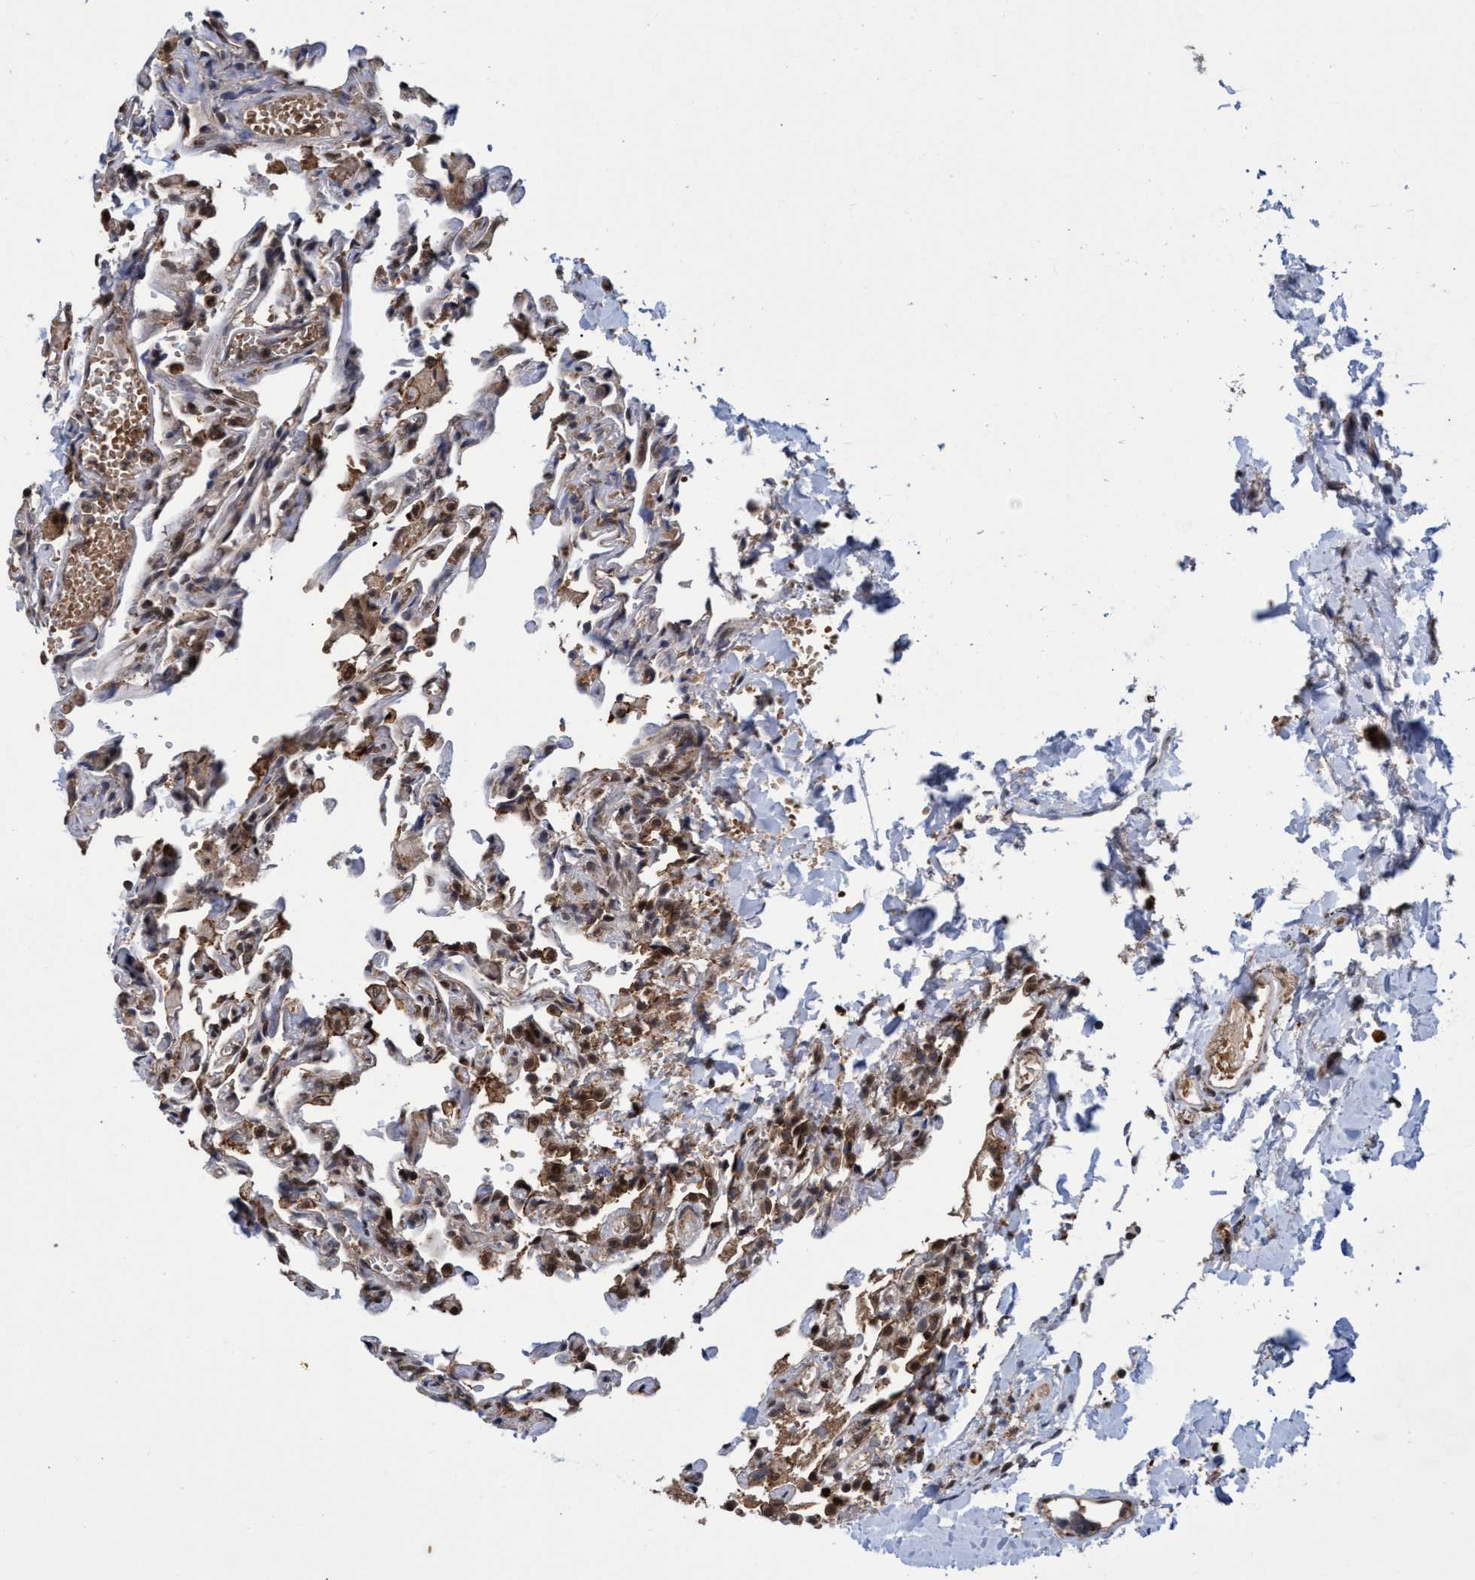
{"staining": {"intensity": "weak", "quantity": "25%-75%", "location": "cytoplasmic/membranous,nuclear"}, "tissue": "lung", "cell_type": "Alveolar cells", "image_type": "normal", "snomed": [{"axis": "morphology", "description": "Normal tissue, NOS"}, {"axis": "topography", "description": "Lung"}], "caption": "DAB immunohistochemical staining of unremarkable lung exhibits weak cytoplasmic/membranous,nuclear protein positivity in approximately 25%-75% of alveolar cells.", "gene": "GTF2F1", "patient": {"sex": "male", "age": 21}}